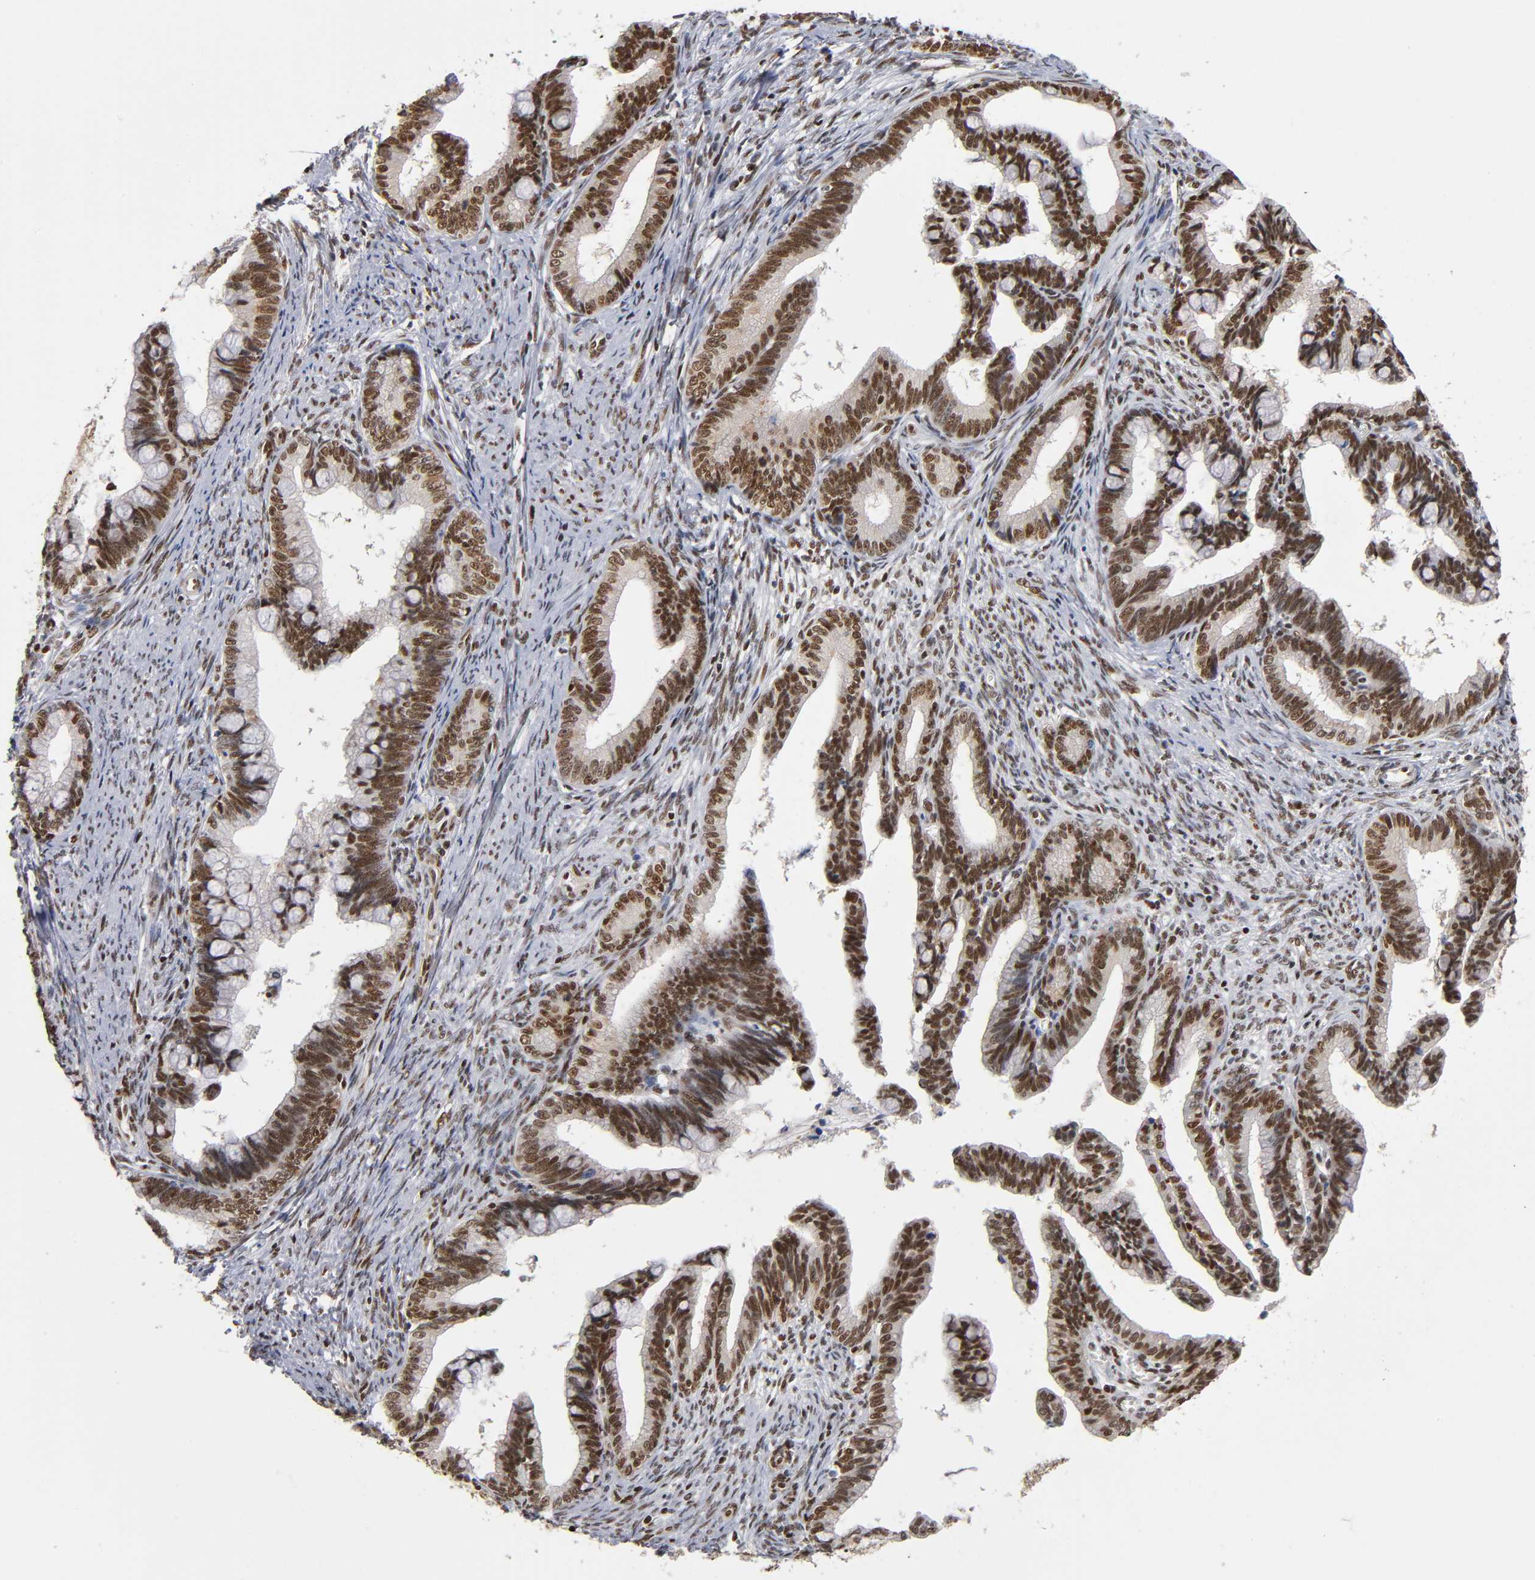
{"staining": {"intensity": "strong", "quantity": ">75%", "location": "nuclear"}, "tissue": "cervical cancer", "cell_type": "Tumor cells", "image_type": "cancer", "snomed": [{"axis": "morphology", "description": "Adenocarcinoma, NOS"}, {"axis": "topography", "description": "Cervix"}], "caption": "Protein expression analysis of cervical cancer (adenocarcinoma) reveals strong nuclear positivity in about >75% of tumor cells.", "gene": "ILKAP", "patient": {"sex": "female", "age": 36}}